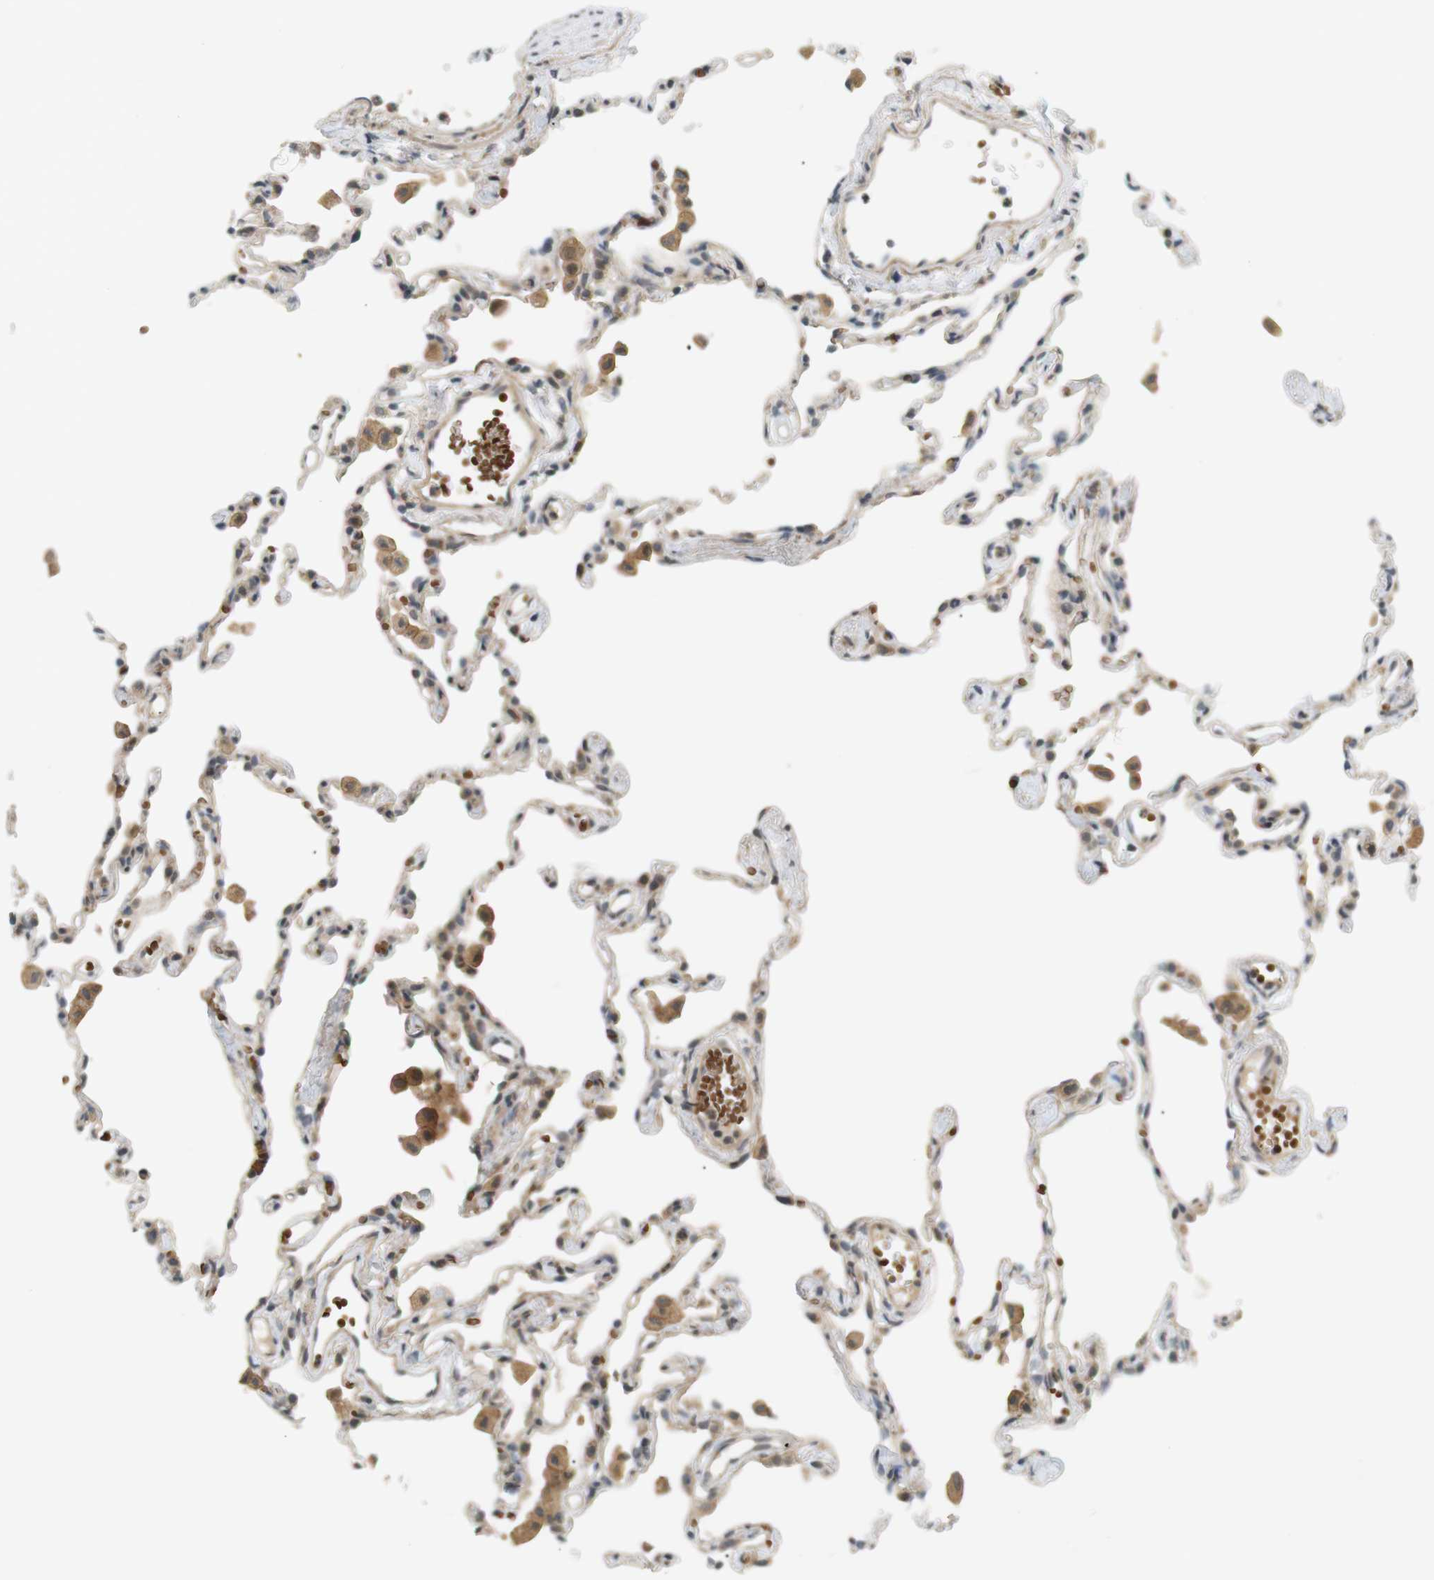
{"staining": {"intensity": "weak", "quantity": ">75%", "location": "cytoplasmic/membranous"}, "tissue": "lung", "cell_type": "Alveolar cells", "image_type": "normal", "snomed": [{"axis": "morphology", "description": "Normal tissue, NOS"}, {"axis": "topography", "description": "Lung"}], "caption": "A micrograph showing weak cytoplasmic/membranous expression in about >75% of alveolar cells in normal lung, as visualized by brown immunohistochemical staining.", "gene": "SOCS6", "patient": {"sex": "female", "age": 49}}